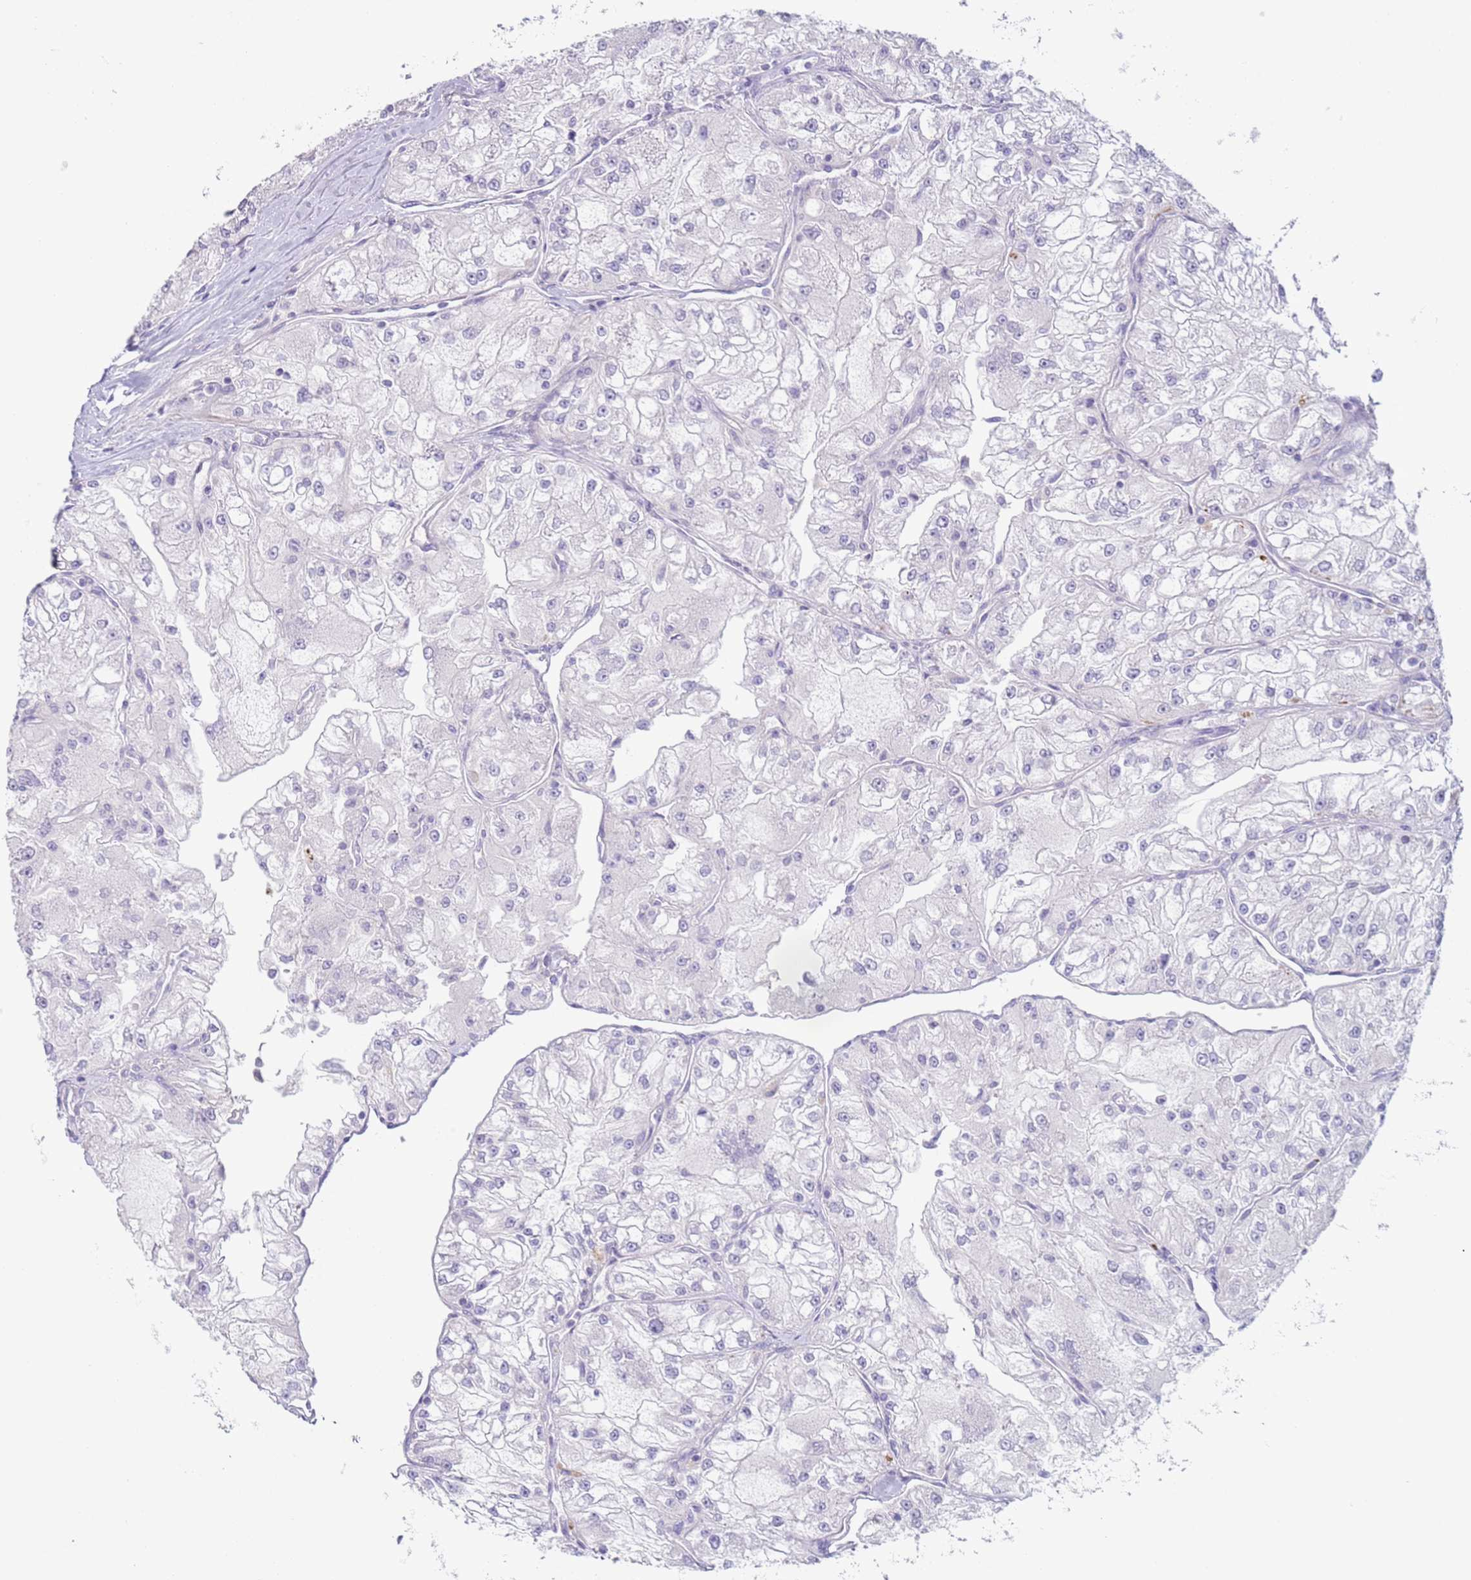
{"staining": {"intensity": "negative", "quantity": "none", "location": "none"}, "tissue": "renal cancer", "cell_type": "Tumor cells", "image_type": "cancer", "snomed": [{"axis": "morphology", "description": "Adenocarcinoma, NOS"}, {"axis": "topography", "description": "Kidney"}], "caption": "This histopathology image is of renal cancer (adenocarcinoma) stained with IHC to label a protein in brown with the nuclei are counter-stained blue. There is no positivity in tumor cells.", "gene": "NPAP1", "patient": {"sex": "female", "age": 72}}